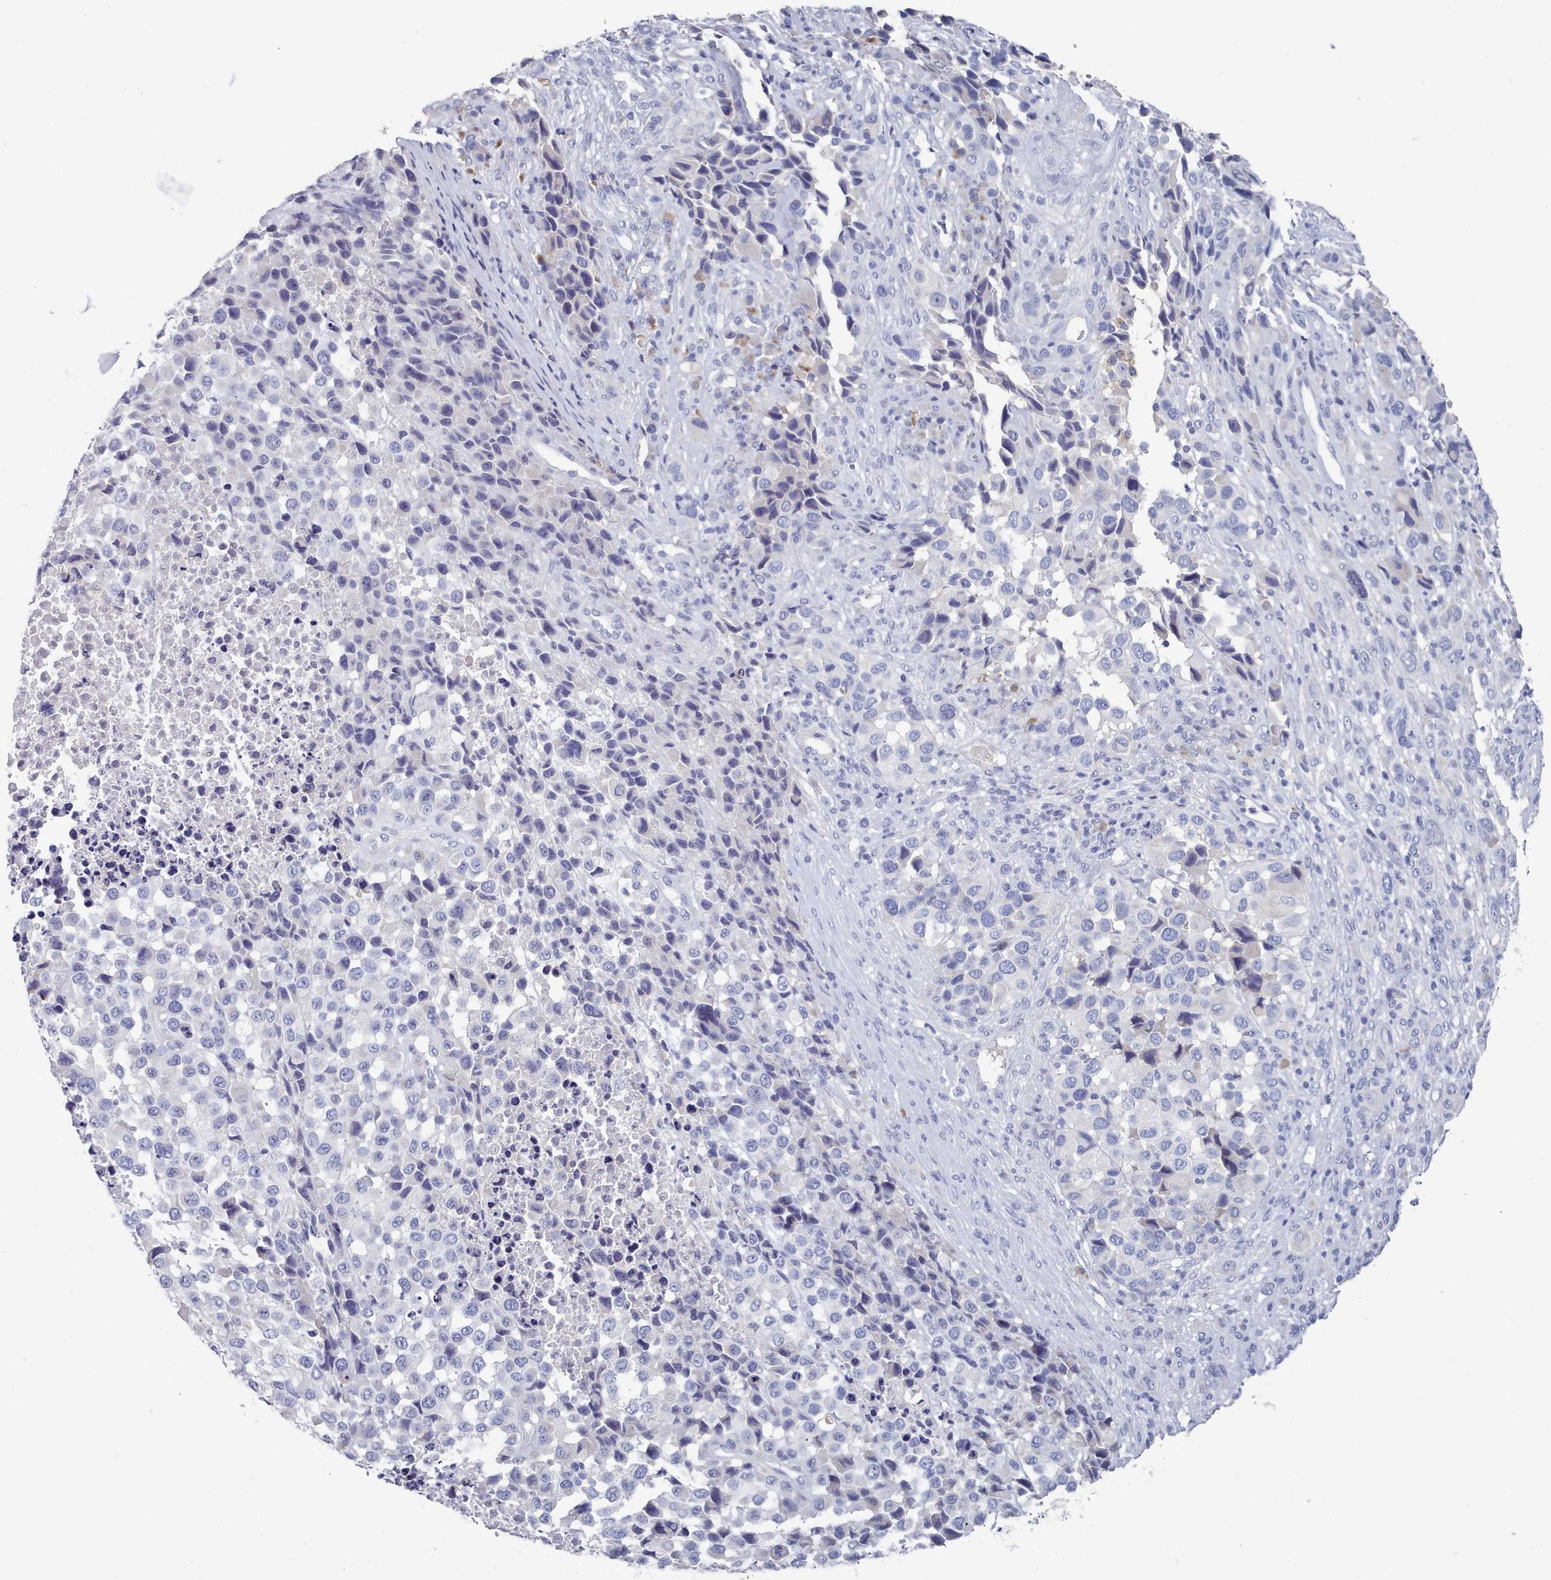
{"staining": {"intensity": "negative", "quantity": "none", "location": "none"}, "tissue": "melanoma", "cell_type": "Tumor cells", "image_type": "cancer", "snomed": [{"axis": "morphology", "description": "Malignant melanoma, NOS"}, {"axis": "topography", "description": "Skin of trunk"}], "caption": "Malignant melanoma was stained to show a protein in brown. There is no significant expression in tumor cells.", "gene": "ACAD11", "patient": {"sex": "male", "age": 71}}